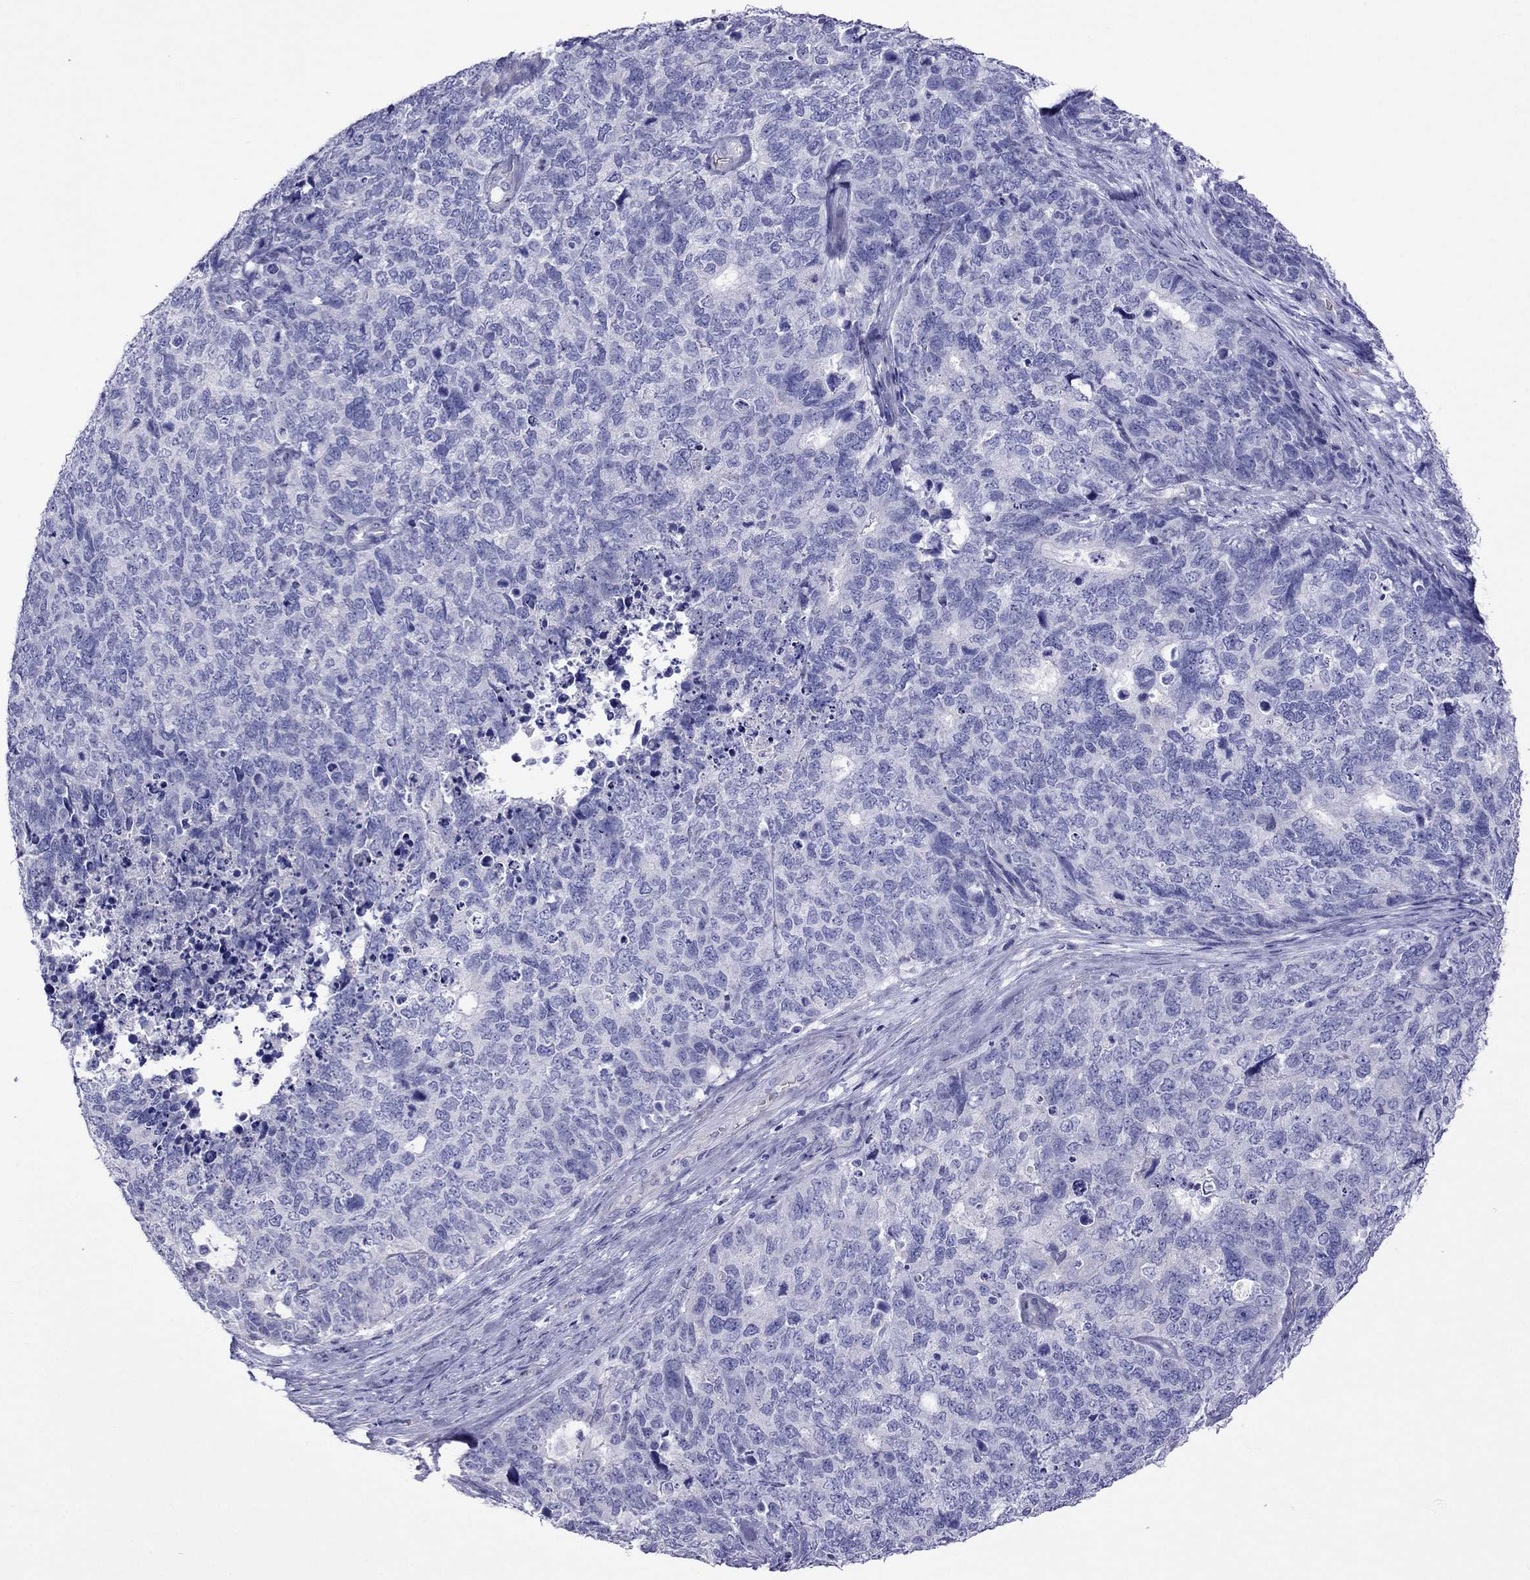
{"staining": {"intensity": "negative", "quantity": "none", "location": "none"}, "tissue": "cervical cancer", "cell_type": "Tumor cells", "image_type": "cancer", "snomed": [{"axis": "morphology", "description": "Squamous cell carcinoma, NOS"}, {"axis": "topography", "description": "Cervix"}], "caption": "There is no significant staining in tumor cells of cervical cancer.", "gene": "TDRD1", "patient": {"sex": "female", "age": 63}}